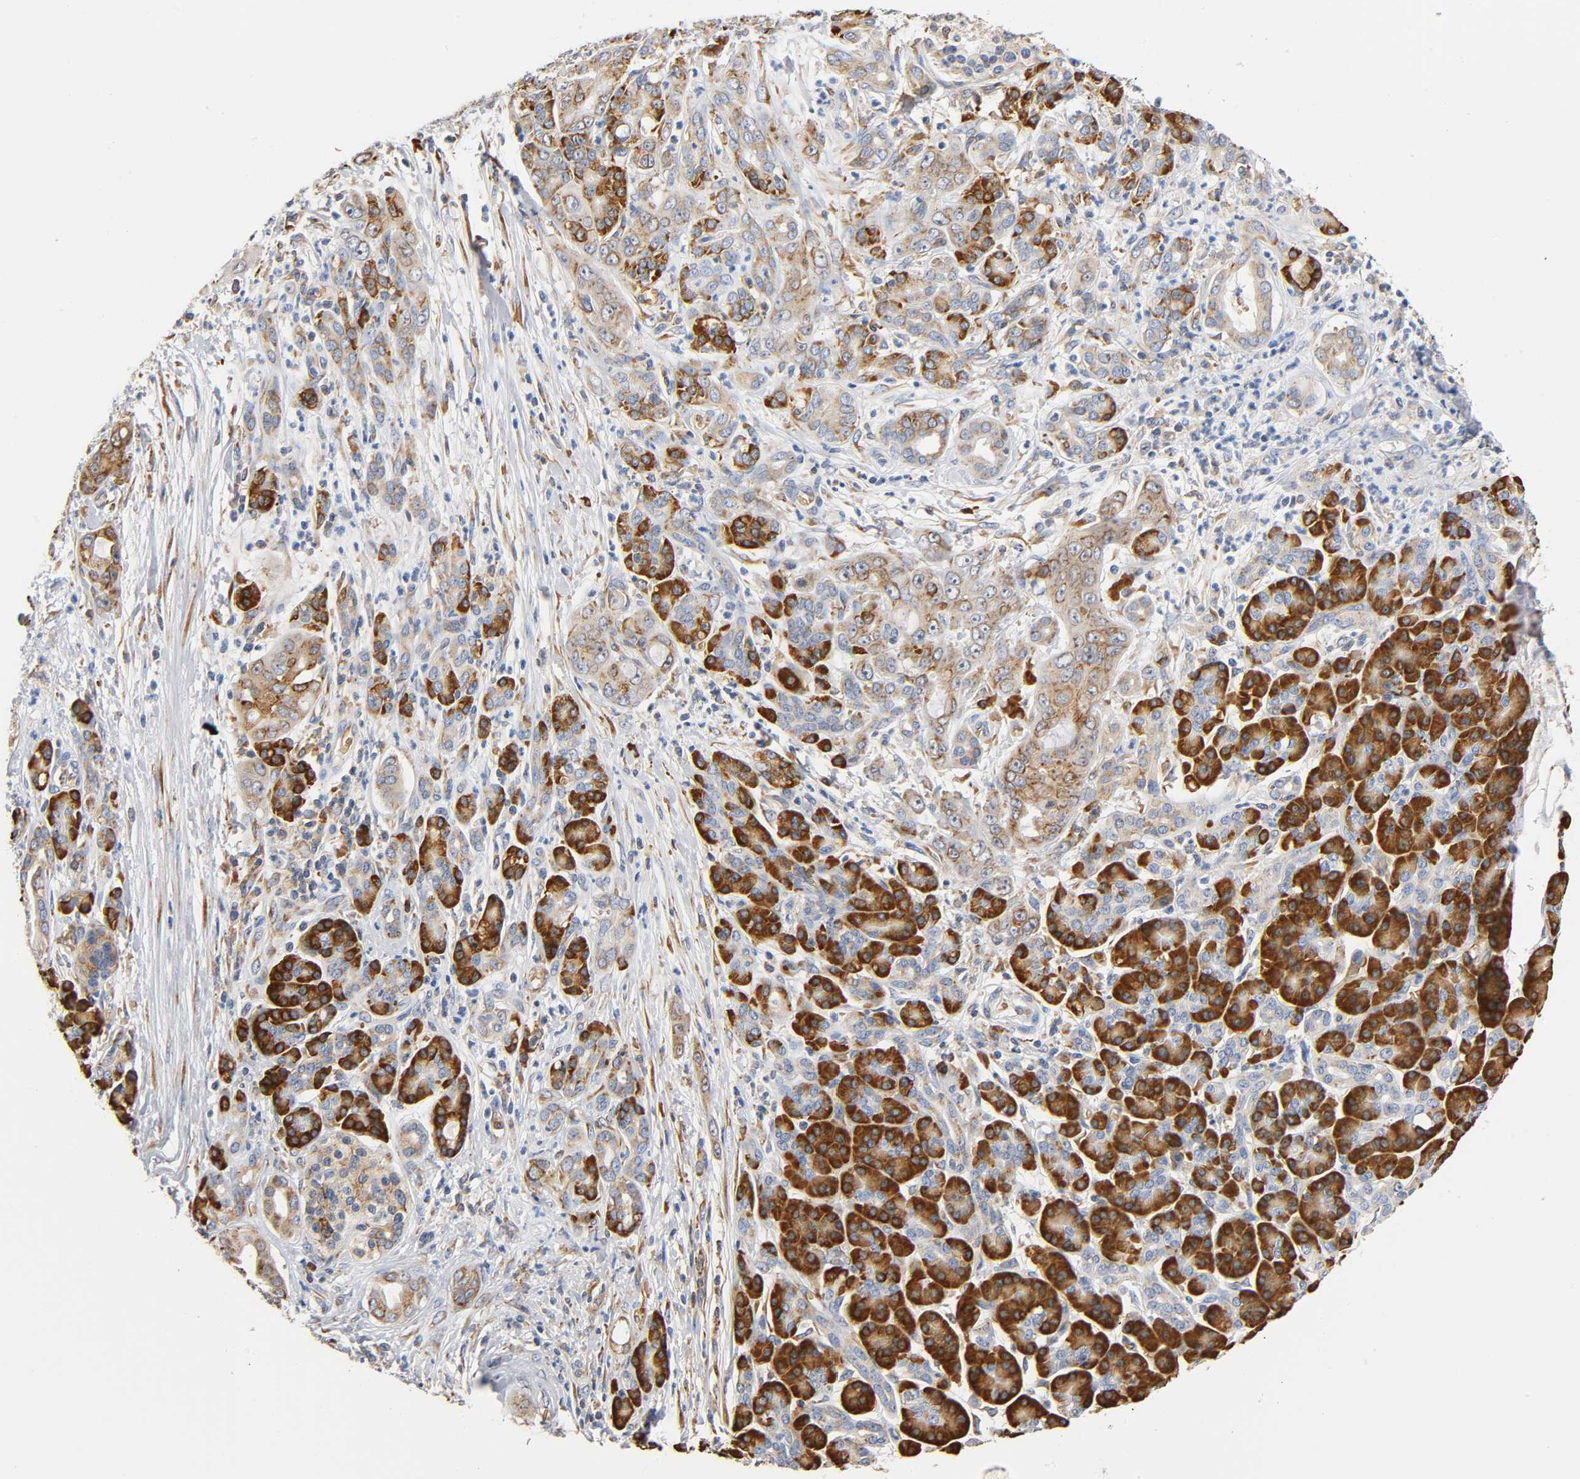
{"staining": {"intensity": "weak", "quantity": ">75%", "location": "cytoplasmic/membranous"}, "tissue": "pancreatic cancer", "cell_type": "Tumor cells", "image_type": "cancer", "snomed": [{"axis": "morphology", "description": "Adenocarcinoma, NOS"}, {"axis": "topography", "description": "Pancreas"}], "caption": "Brown immunohistochemical staining in adenocarcinoma (pancreatic) shows weak cytoplasmic/membranous positivity in approximately >75% of tumor cells.", "gene": "UCKL1", "patient": {"sex": "male", "age": 59}}